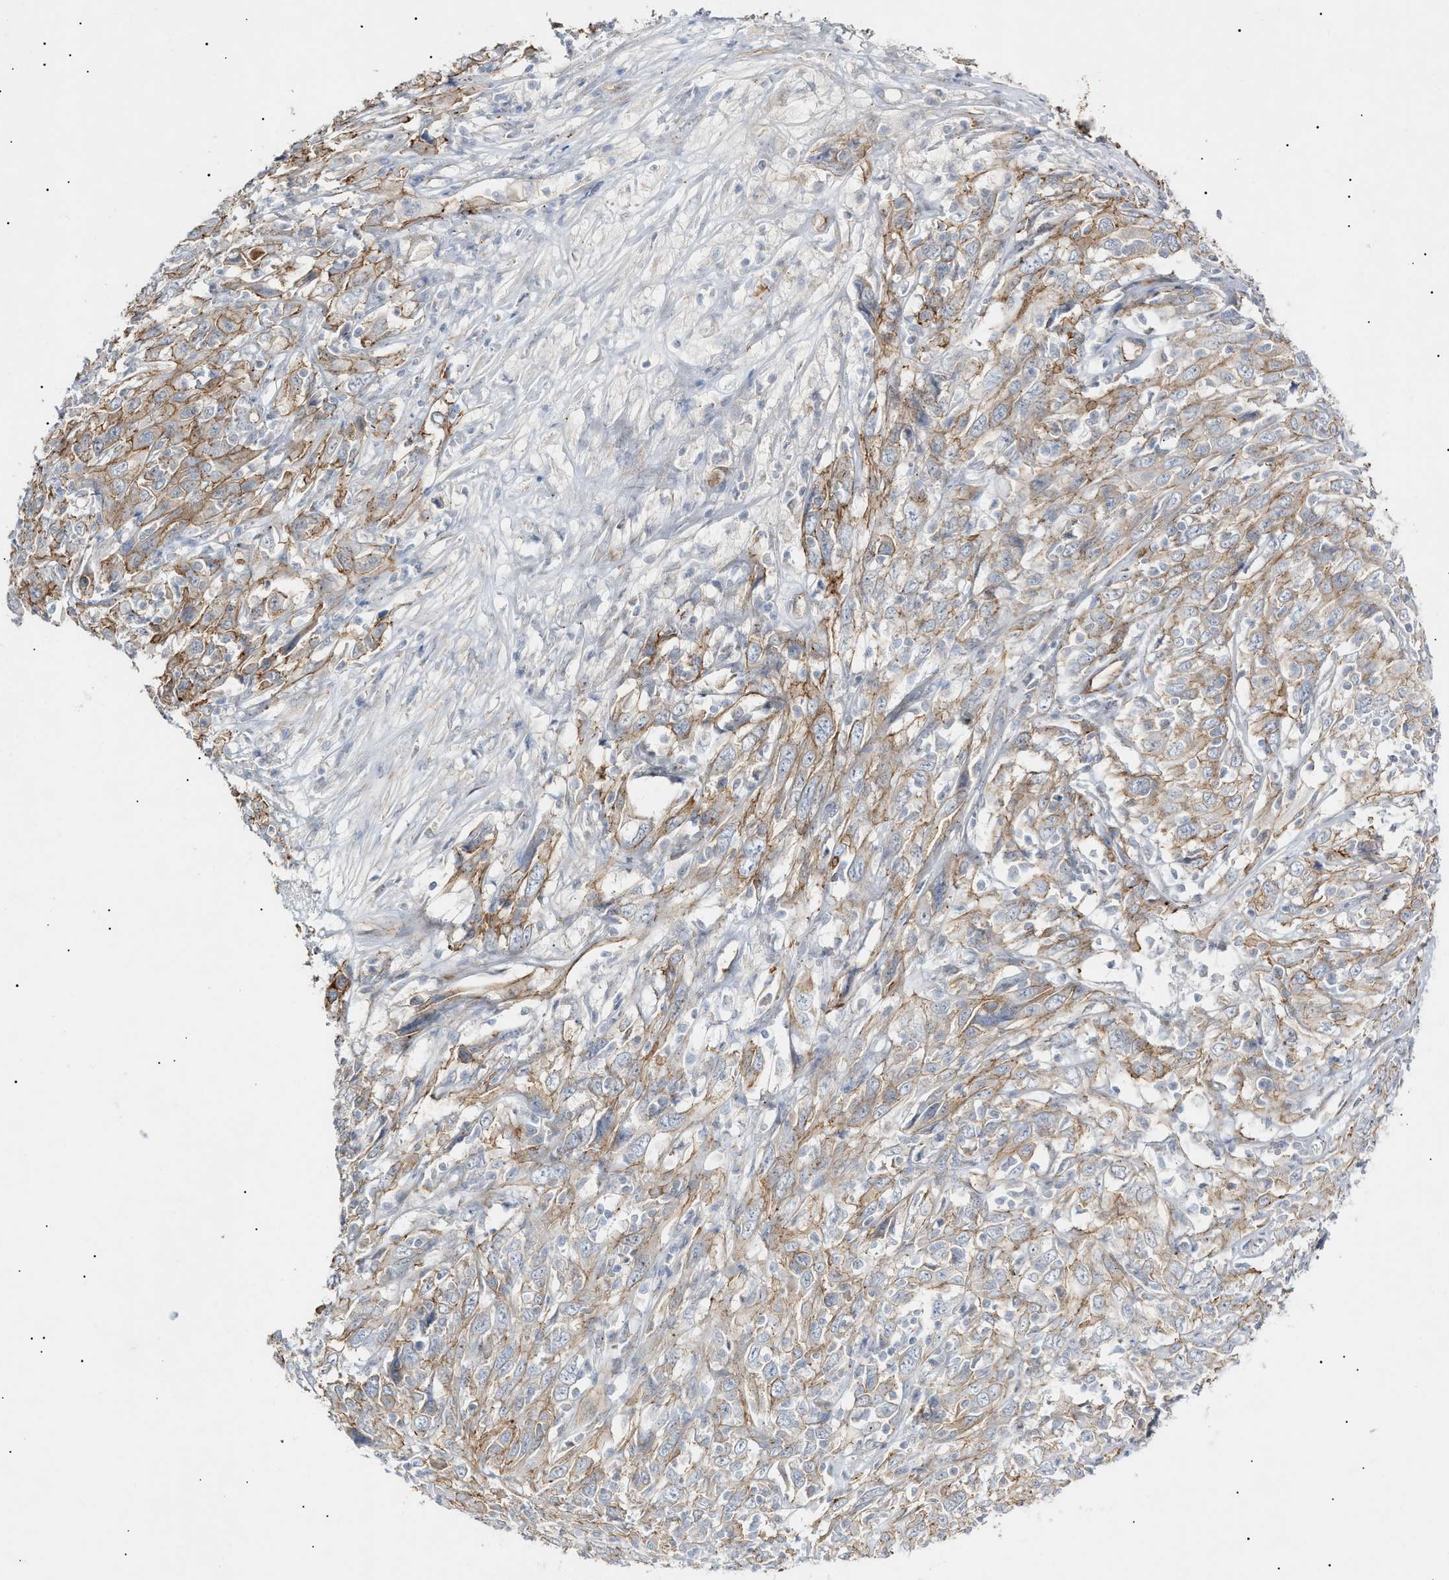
{"staining": {"intensity": "weak", "quantity": "25%-75%", "location": "cytoplasmic/membranous"}, "tissue": "cervical cancer", "cell_type": "Tumor cells", "image_type": "cancer", "snomed": [{"axis": "morphology", "description": "Squamous cell carcinoma, NOS"}, {"axis": "topography", "description": "Cervix"}], "caption": "This photomicrograph demonstrates cervical squamous cell carcinoma stained with IHC to label a protein in brown. The cytoplasmic/membranous of tumor cells show weak positivity for the protein. Nuclei are counter-stained blue.", "gene": "ZFHX2", "patient": {"sex": "female", "age": 46}}